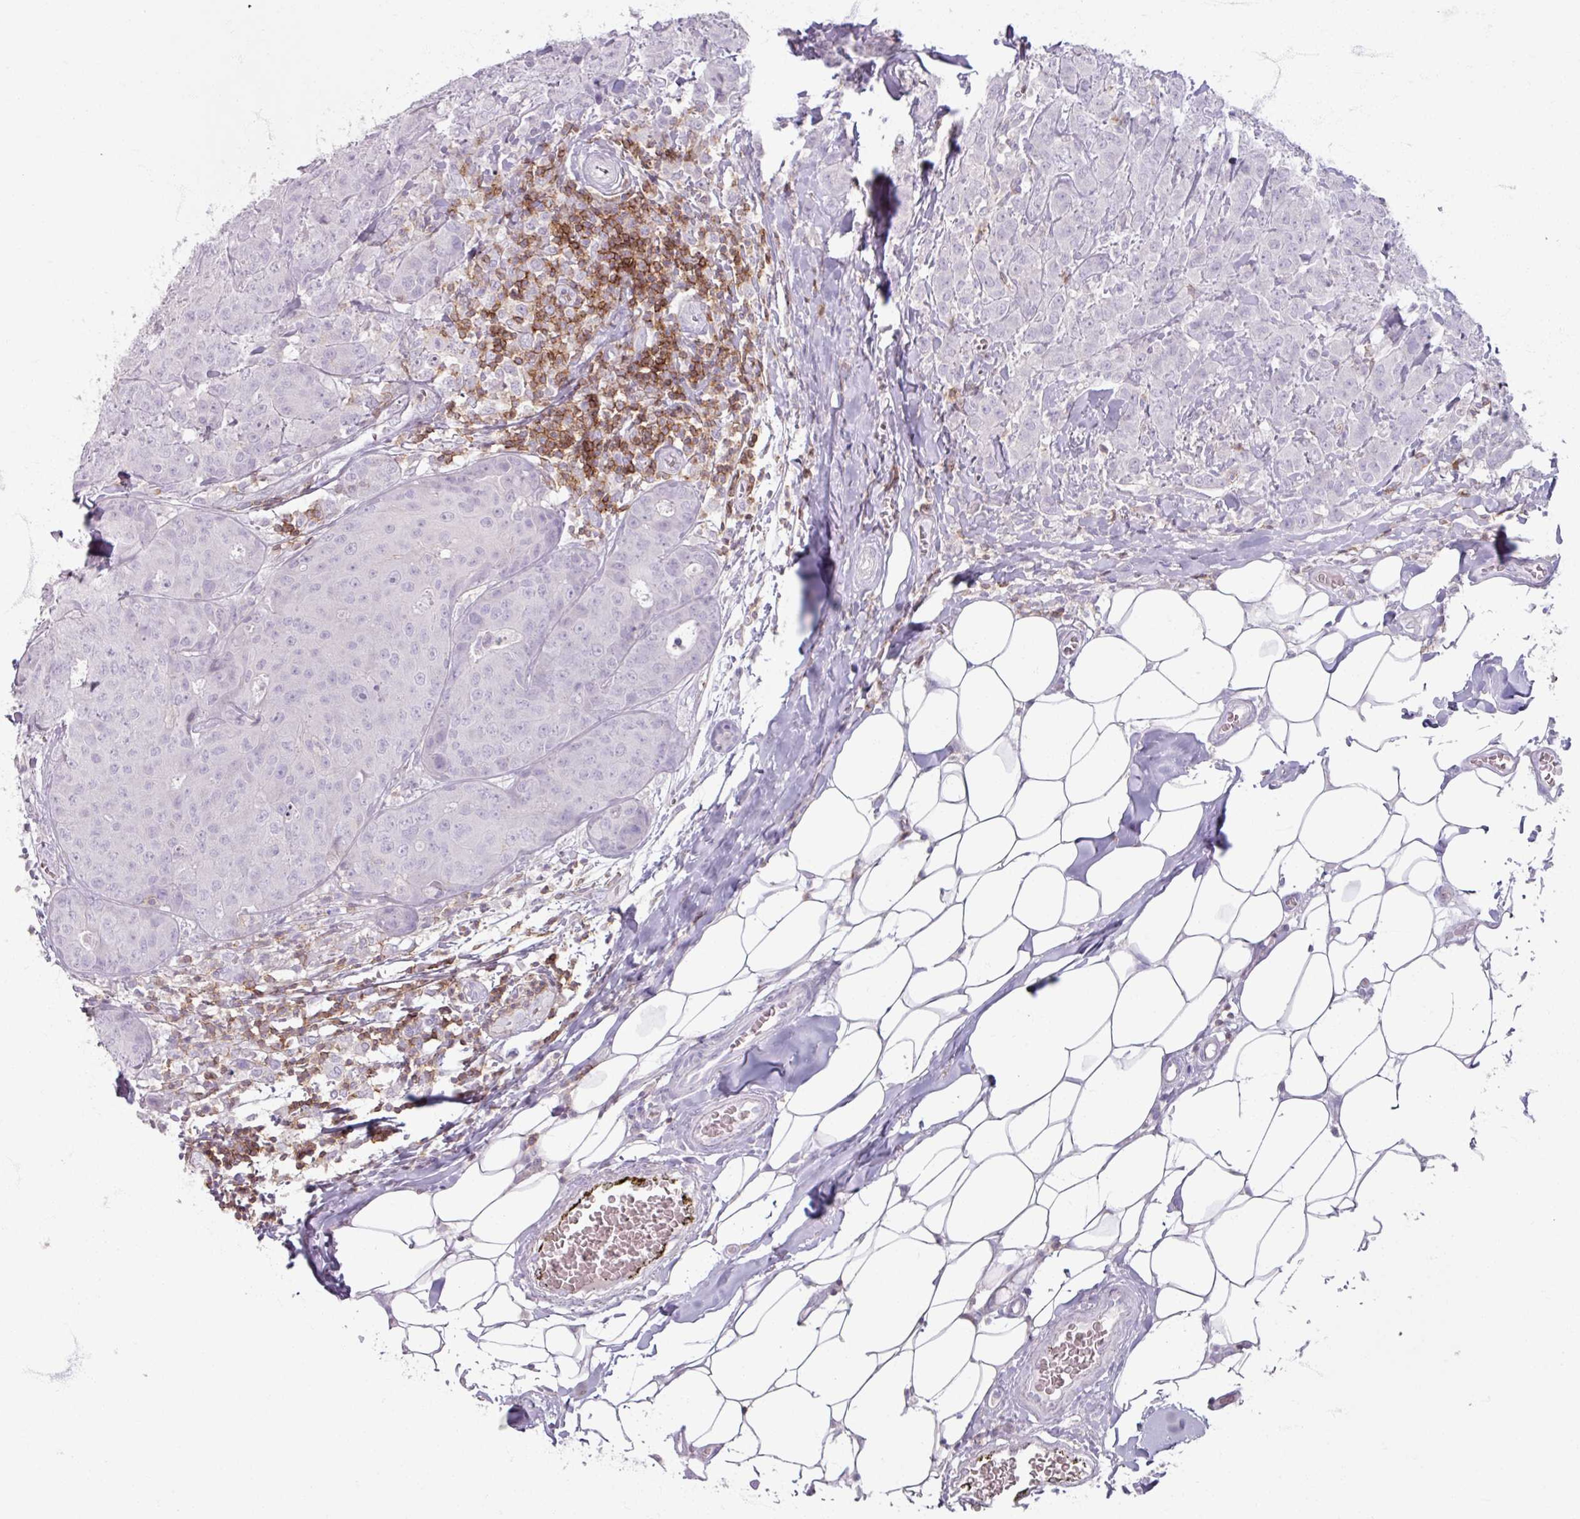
{"staining": {"intensity": "negative", "quantity": "none", "location": "none"}, "tissue": "breast cancer", "cell_type": "Tumor cells", "image_type": "cancer", "snomed": [{"axis": "morphology", "description": "Duct carcinoma"}, {"axis": "topography", "description": "Breast"}], "caption": "Immunohistochemistry (IHC) micrograph of breast cancer (invasive ductal carcinoma) stained for a protein (brown), which shows no expression in tumor cells. (Brightfield microscopy of DAB (3,3'-diaminobenzidine) immunohistochemistry (IHC) at high magnification).", "gene": "PTPRC", "patient": {"sex": "female", "age": 43}}